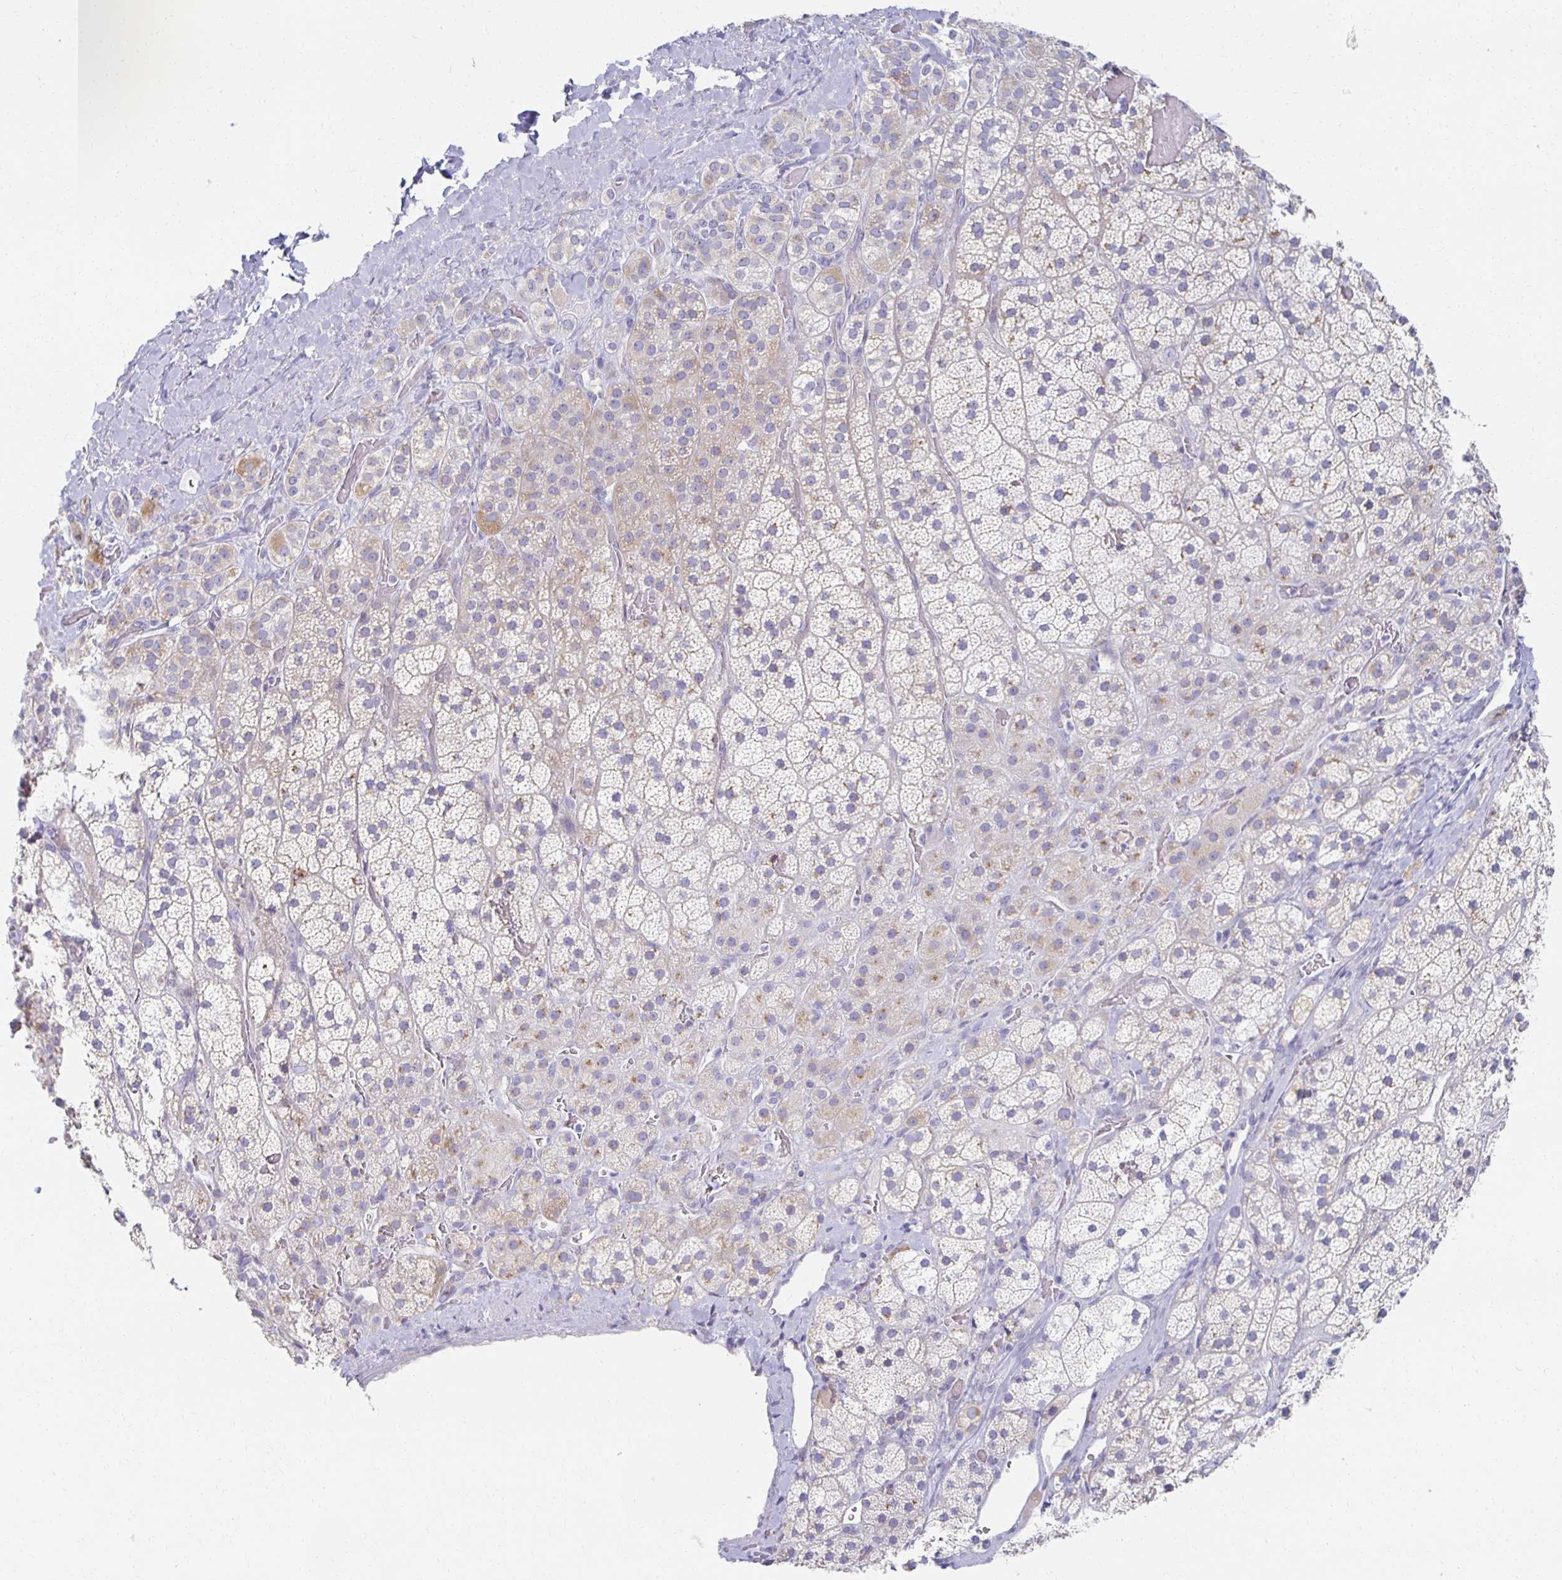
{"staining": {"intensity": "moderate", "quantity": "<25%", "location": "cytoplasmic/membranous"}, "tissue": "adrenal gland", "cell_type": "Glandular cells", "image_type": "normal", "snomed": [{"axis": "morphology", "description": "Normal tissue, NOS"}, {"axis": "topography", "description": "Adrenal gland"}], "caption": "An image of adrenal gland stained for a protein exhibits moderate cytoplasmic/membranous brown staining in glandular cells.", "gene": "TEX44", "patient": {"sex": "male", "age": 57}}